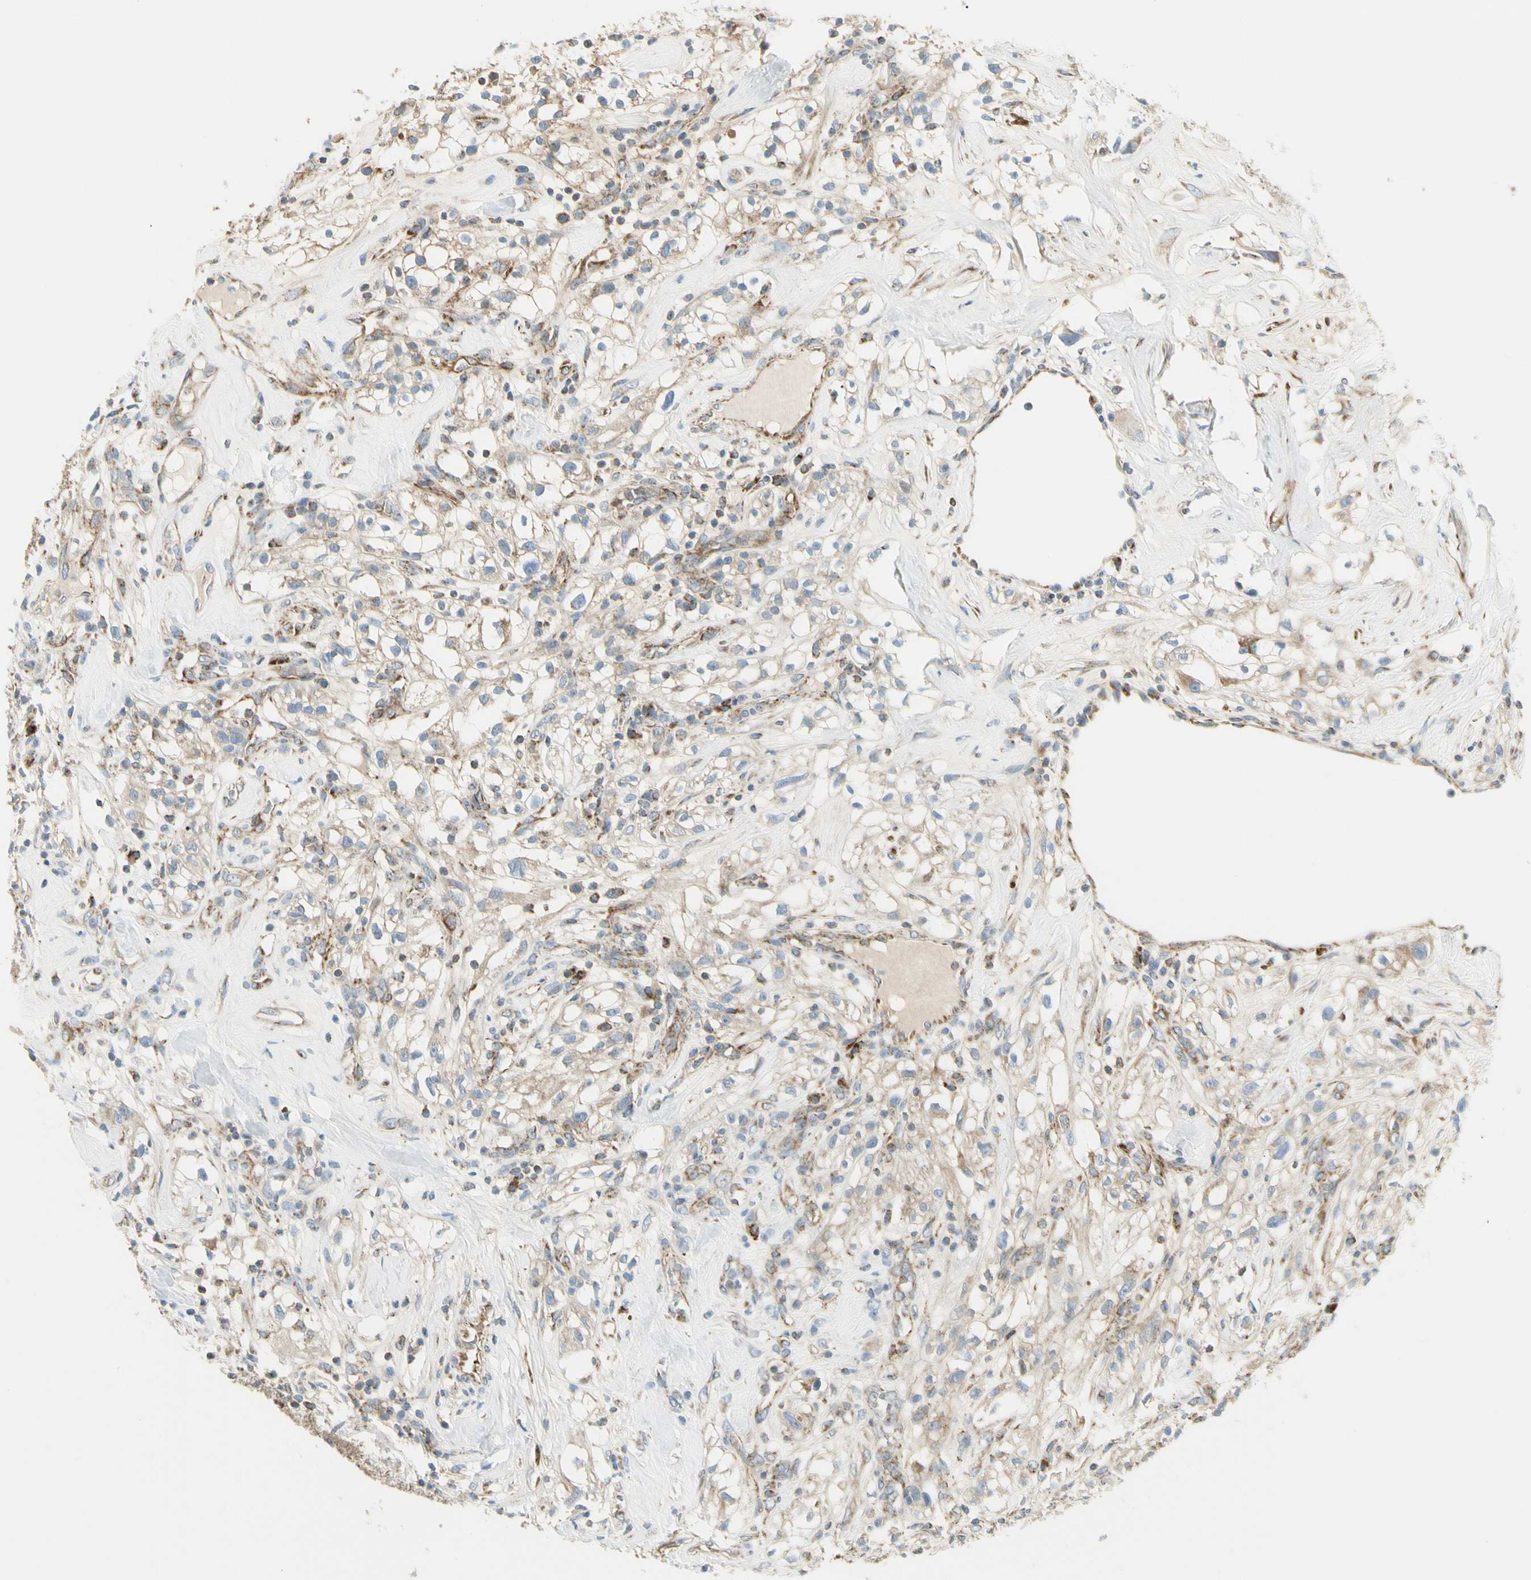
{"staining": {"intensity": "weak", "quantity": "25%-75%", "location": "cytoplasmic/membranous"}, "tissue": "renal cancer", "cell_type": "Tumor cells", "image_type": "cancer", "snomed": [{"axis": "morphology", "description": "Adenocarcinoma, NOS"}, {"axis": "topography", "description": "Kidney"}], "caption": "Weak cytoplasmic/membranous expression is identified in about 25%-75% of tumor cells in renal cancer.", "gene": "TBC1D10A", "patient": {"sex": "female", "age": 60}}